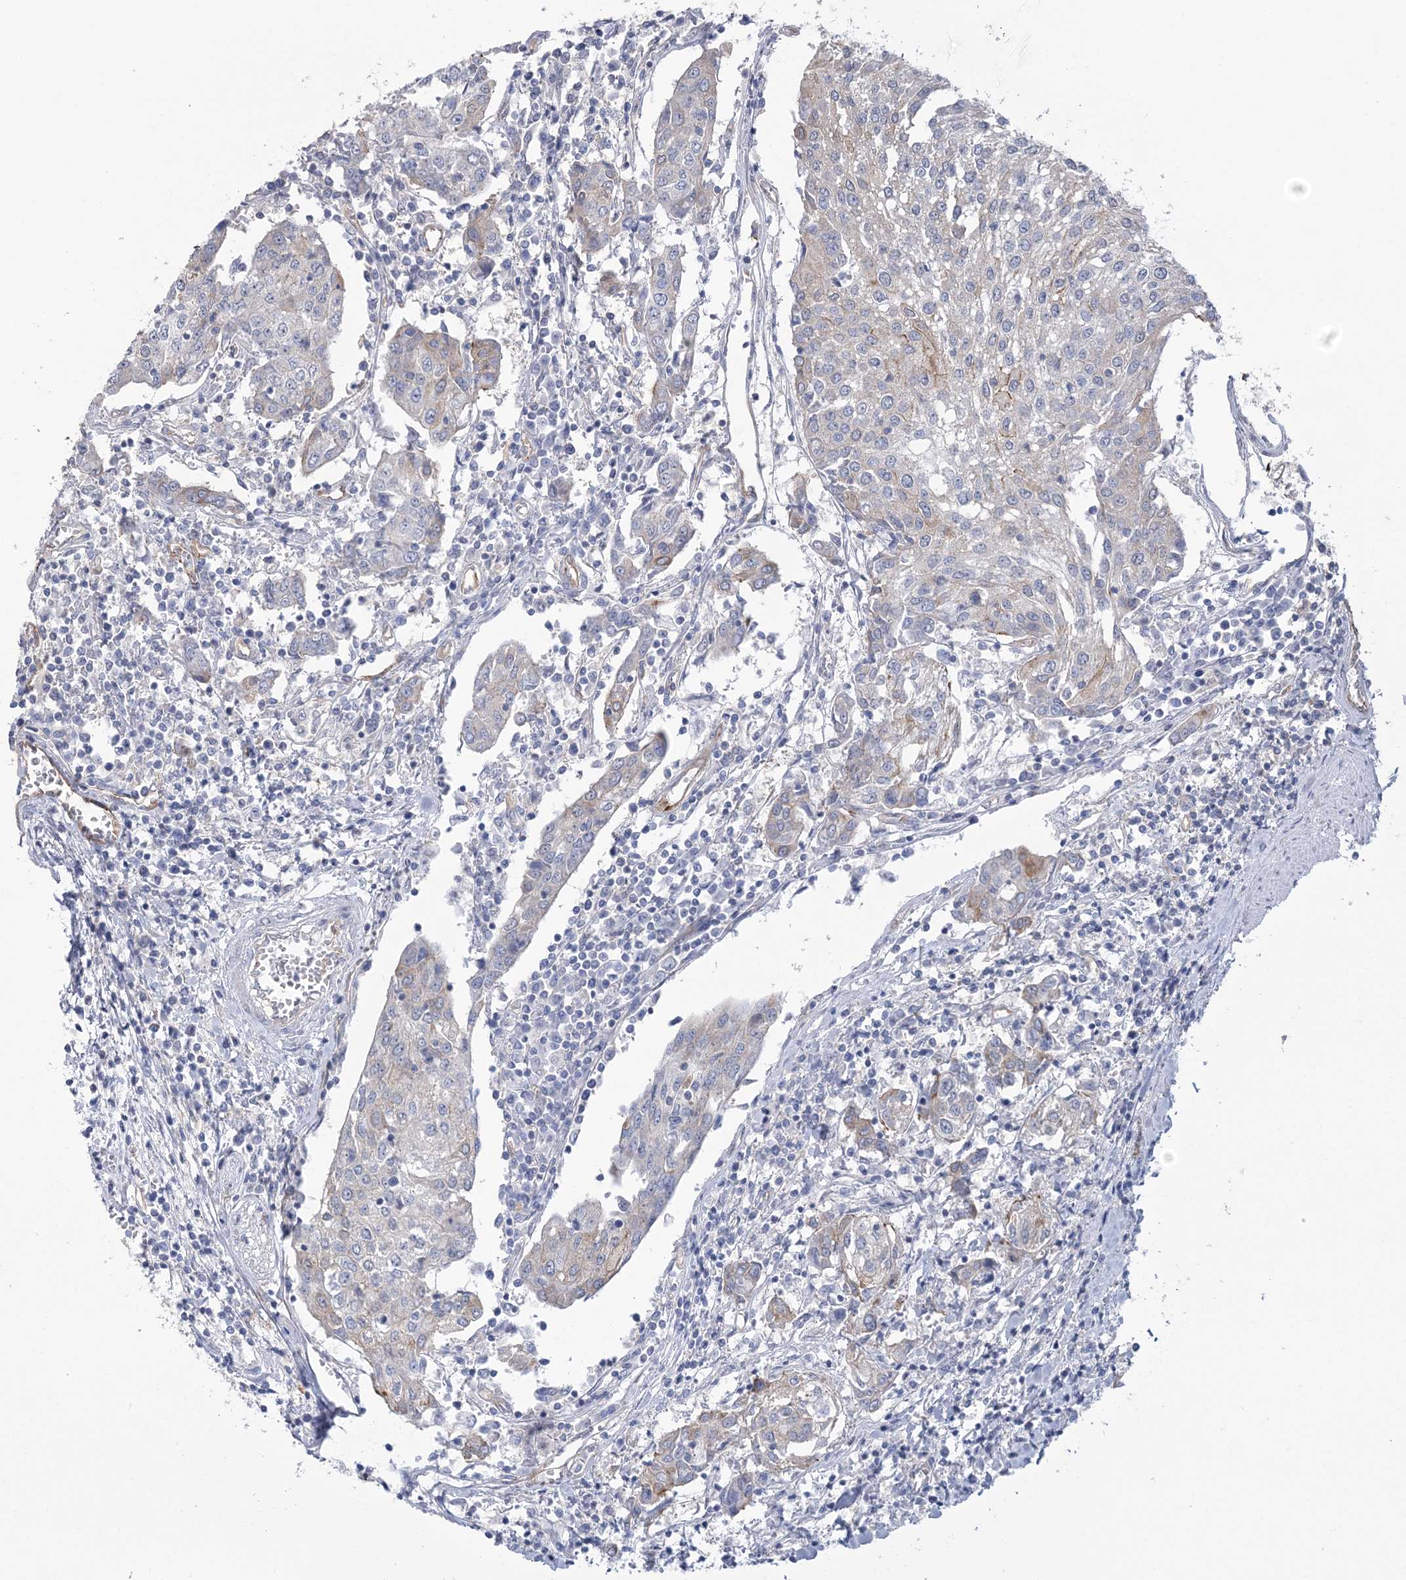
{"staining": {"intensity": "negative", "quantity": "none", "location": "none"}, "tissue": "urothelial cancer", "cell_type": "Tumor cells", "image_type": "cancer", "snomed": [{"axis": "morphology", "description": "Urothelial carcinoma, High grade"}, {"axis": "topography", "description": "Urinary bladder"}], "caption": "Tumor cells show no significant staining in urothelial cancer.", "gene": "RAB11FIP5", "patient": {"sex": "female", "age": 85}}